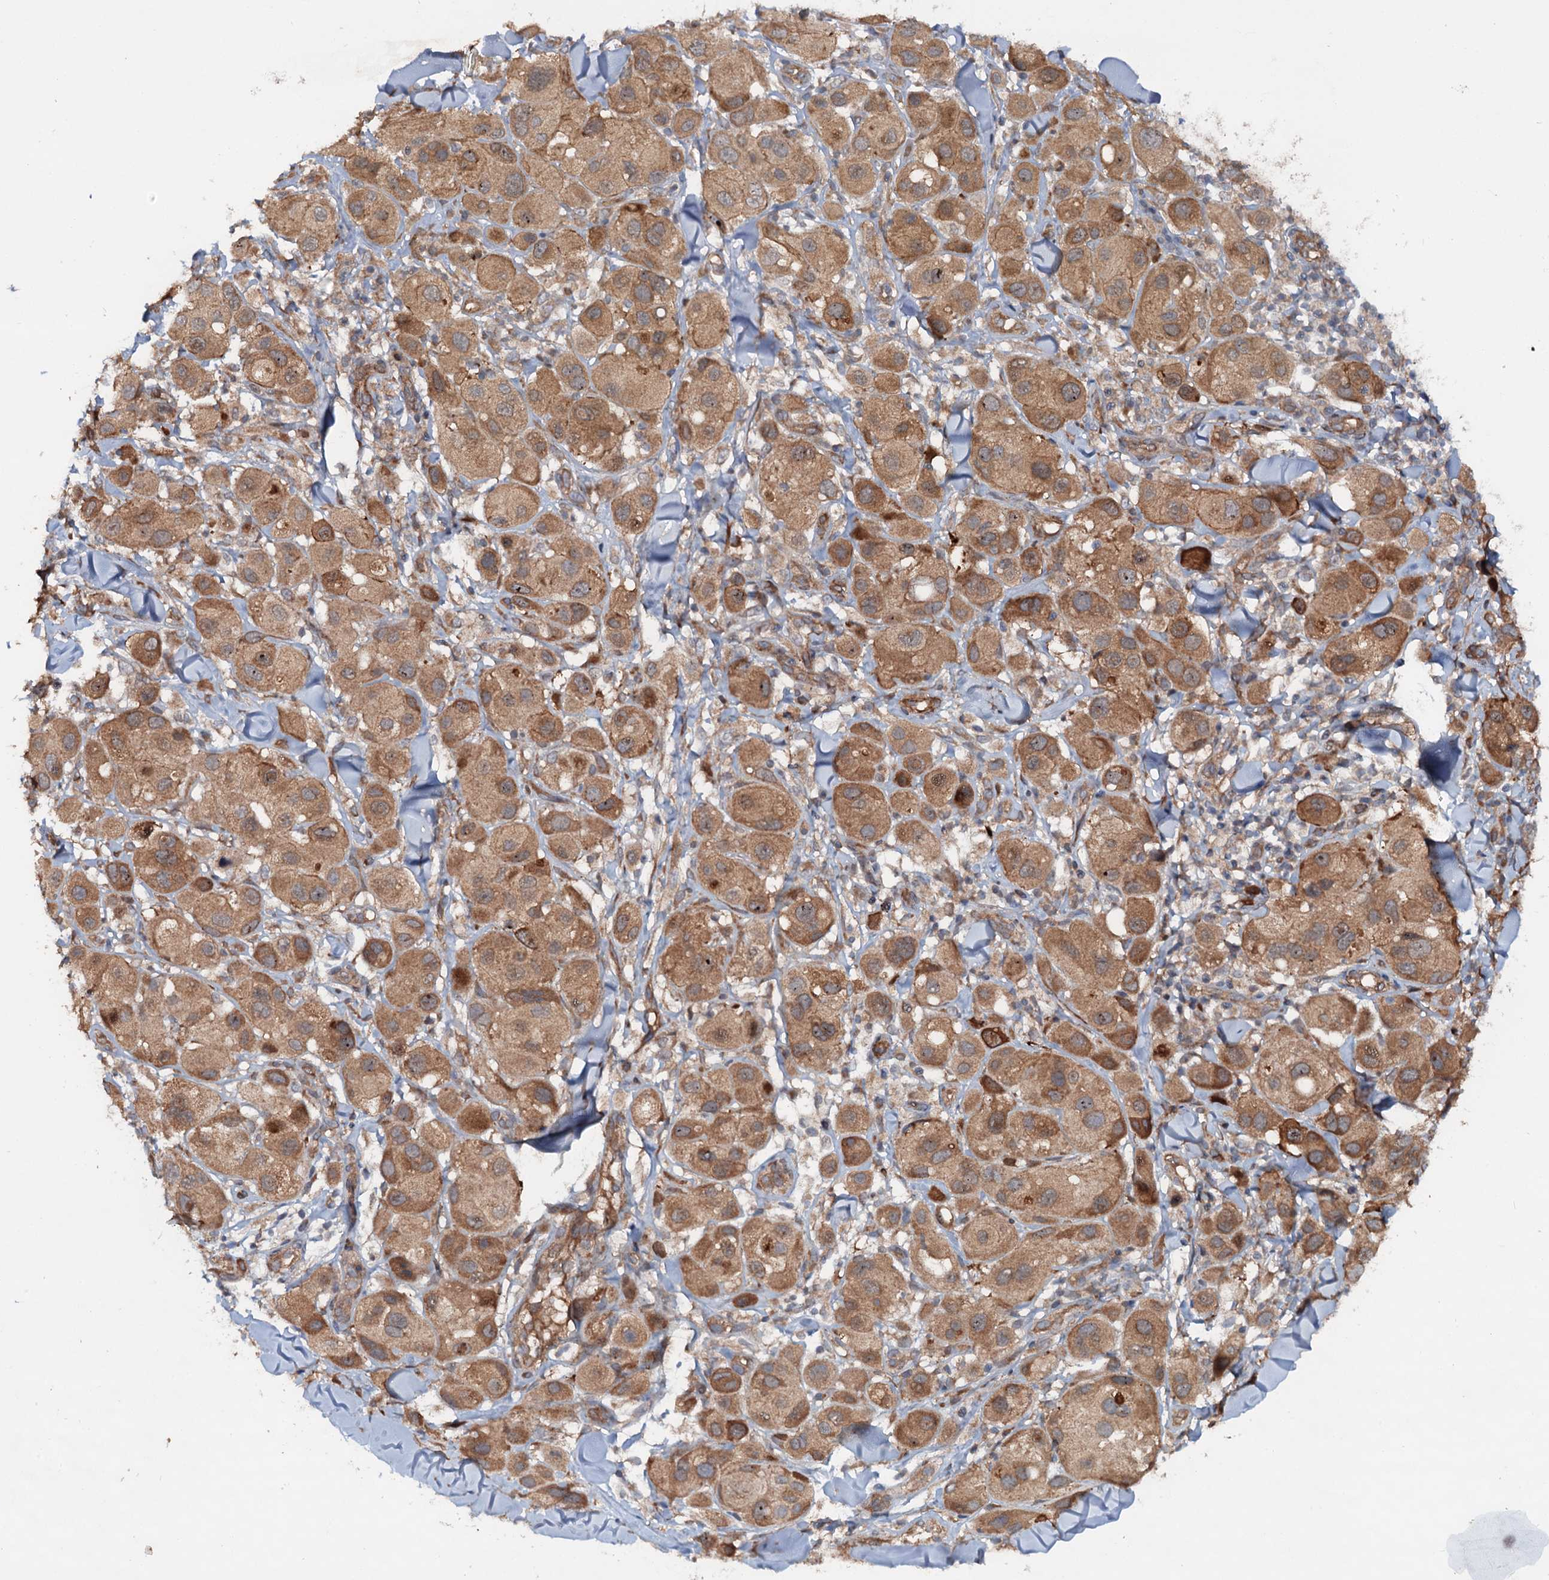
{"staining": {"intensity": "moderate", "quantity": ">75%", "location": "cytoplasmic/membranous"}, "tissue": "melanoma", "cell_type": "Tumor cells", "image_type": "cancer", "snomed": [{"axis": "morphology", "description": "Malignant melanoma, Metastatic site"}, {"axis": "topography", "description": "Skin"}], "caption": "Malignant melanoma (metastatic site) was stained to show a protein in brown. There is medium levels of moderate cytoplasmic/membranous staining in approximately >75% of tumor cells.", "gene": "ADGRG4", "patient": {"sex": "male", "age": 41}}